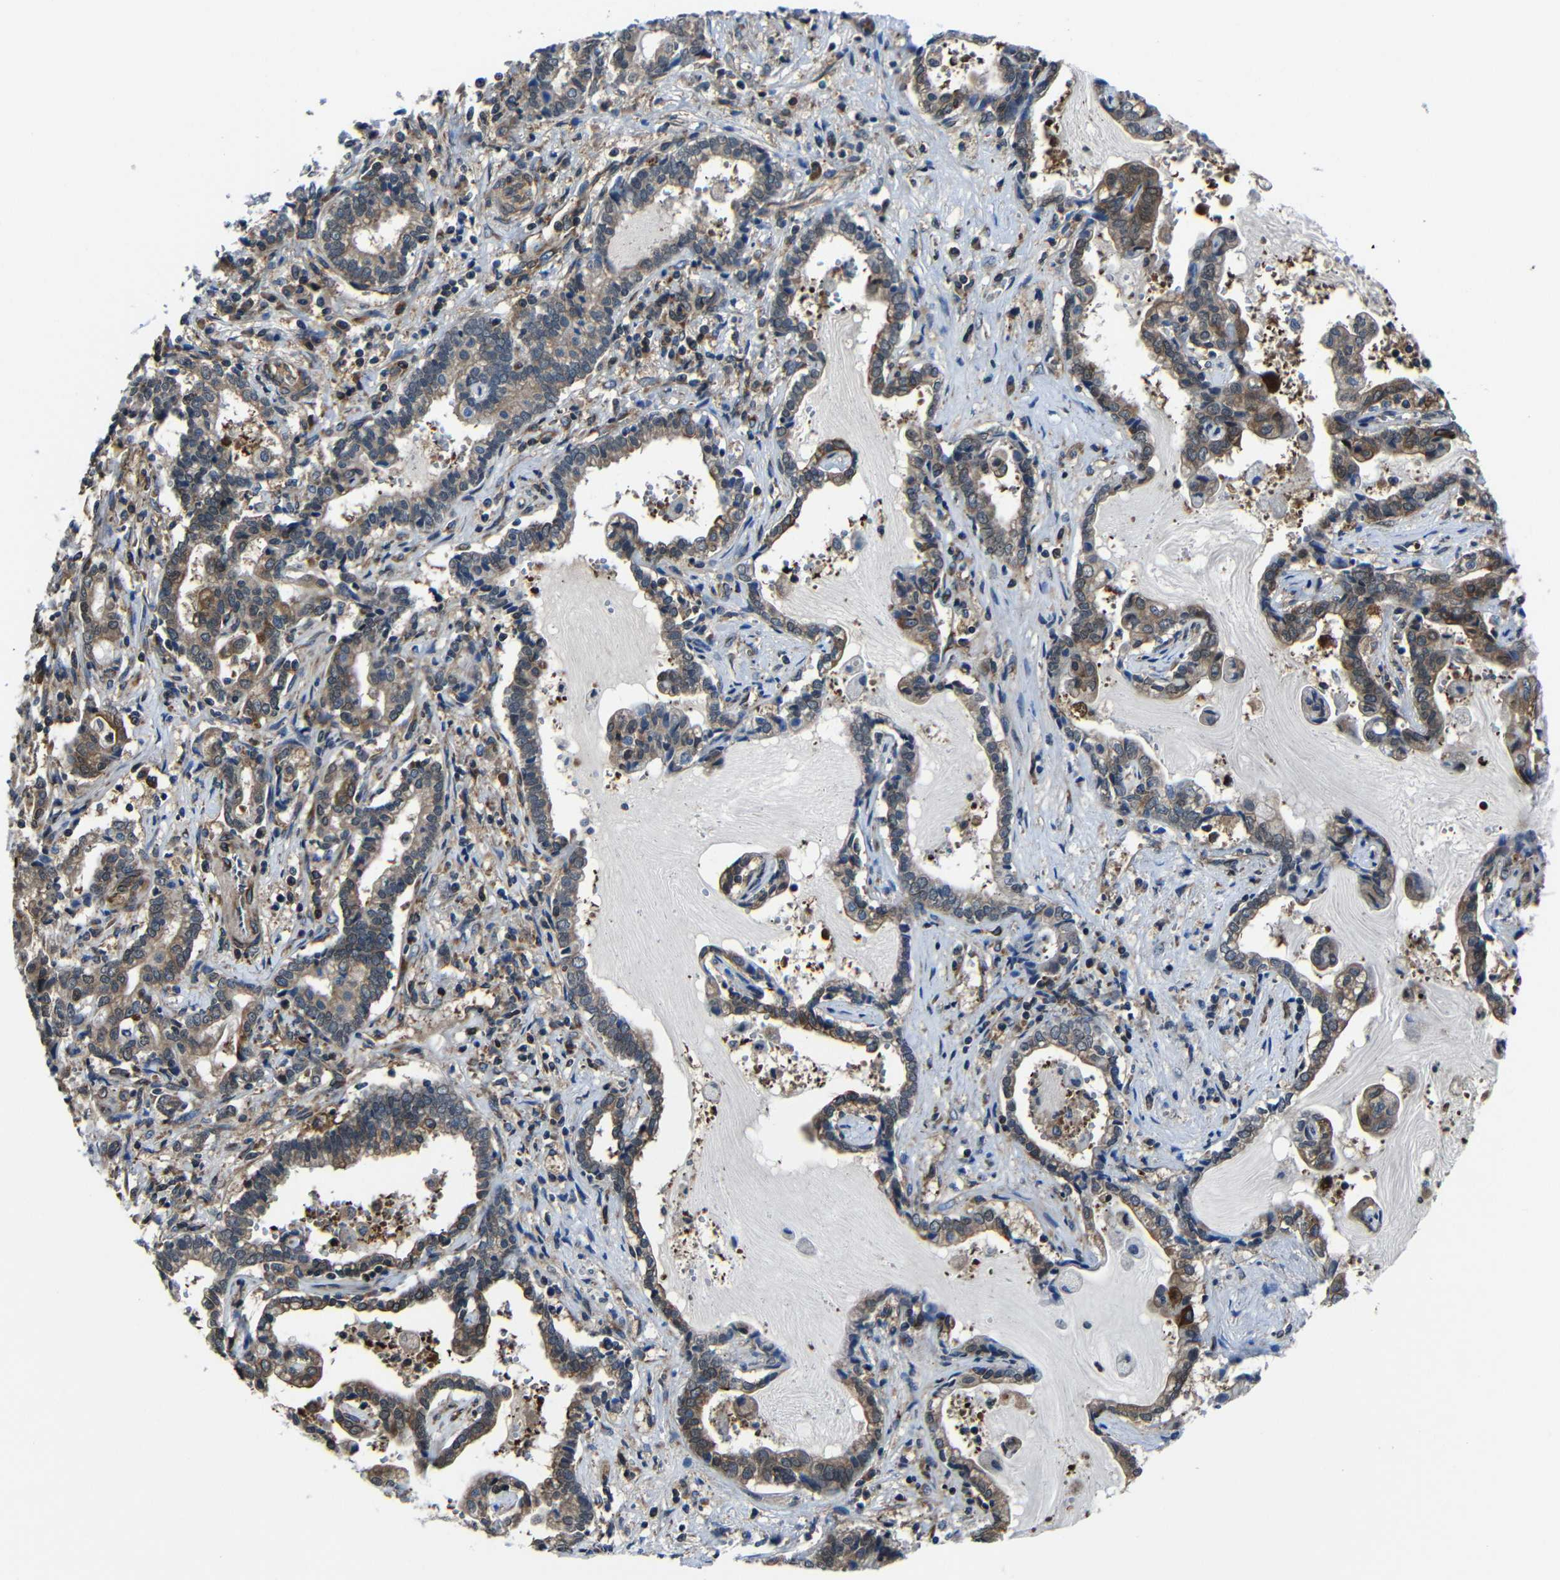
{"staining": {"intensity": "moderate", "quantity": ">75%", "location": "cytoplasmic/membranous"}, "tissue": "liver cancer", "cell_type": "Tumor cells", "image_type": "cancer", "snomed": [{"axis": "morphology", "description": "Cholangiocarcinoma"}, {"axis": "topography", "description": "Liver"}], "caption": "Tumor cells demonstrate medium levels of moderate cytoplasmic/membranous staining in about >75% of cells in human liver cancer.", "gene": "KIAA0513", "patient": {"sex": "male", "age": 57}}